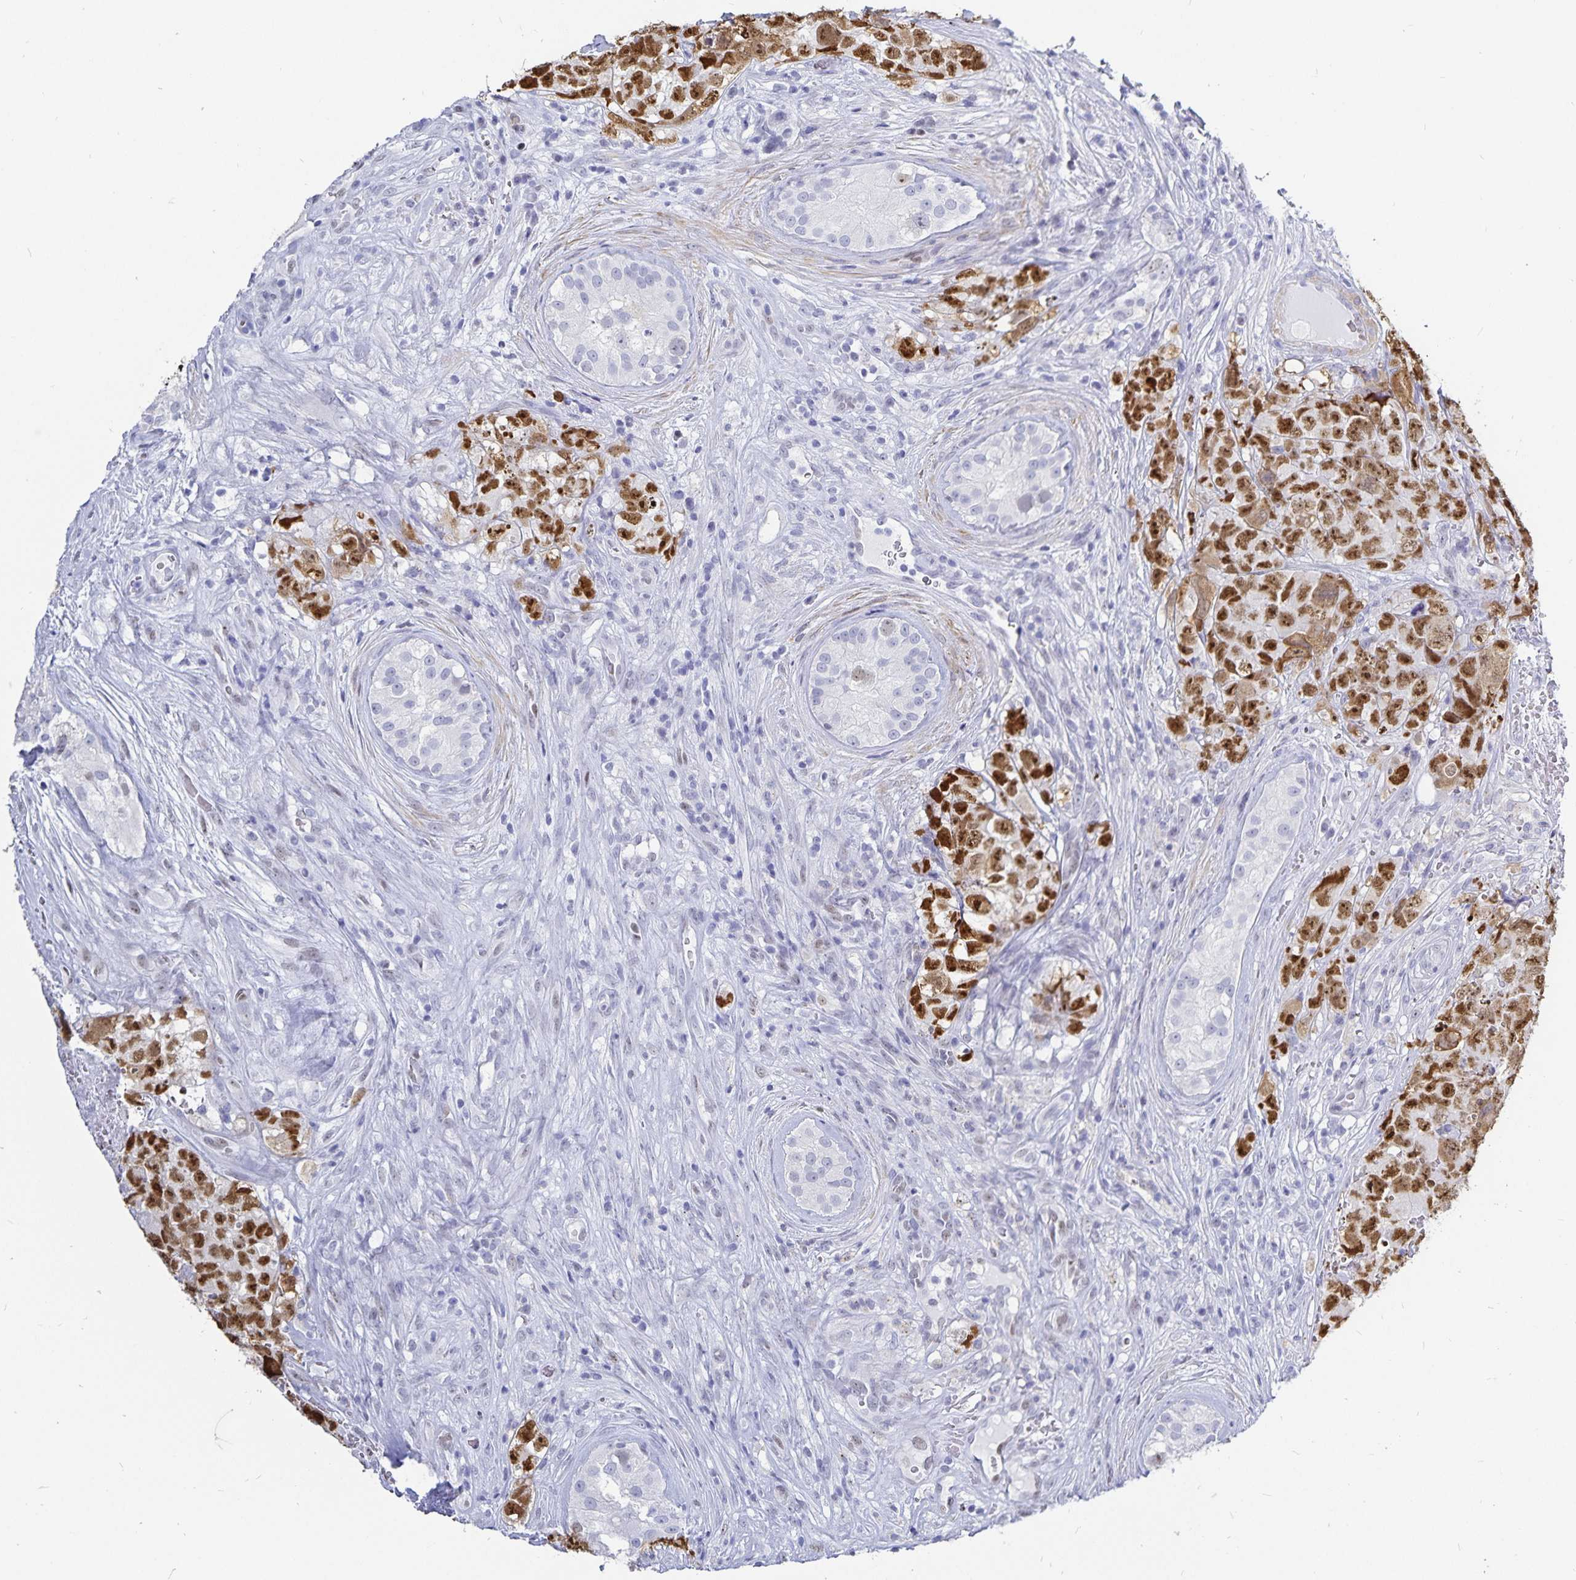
{"staining": {"intensity": "moderate", "quantity": ">75%", "location": "nuclear"}, "tissue": "testis cancer", "cell_type": "Tumor cells", "image_type": "cancer", "snomed": [{"axis": "morphology", "description": "Carcinoma, Embryonal, NOS"}, {"axis": "topography", "description": "Testis"}], "caption": "Immunohistochemistry staining of testis cancer, which reveals medium levels of moderate nuclear staining in about >75% of tumor cells indicating moderate nuclear protein staining. The staining was performed using DAB (brown) for protein detection and nuclei were counterstained in hematoxylin (blue).", "gene": "HMGB3", "patient": {"sex": "male", "age": 18}}